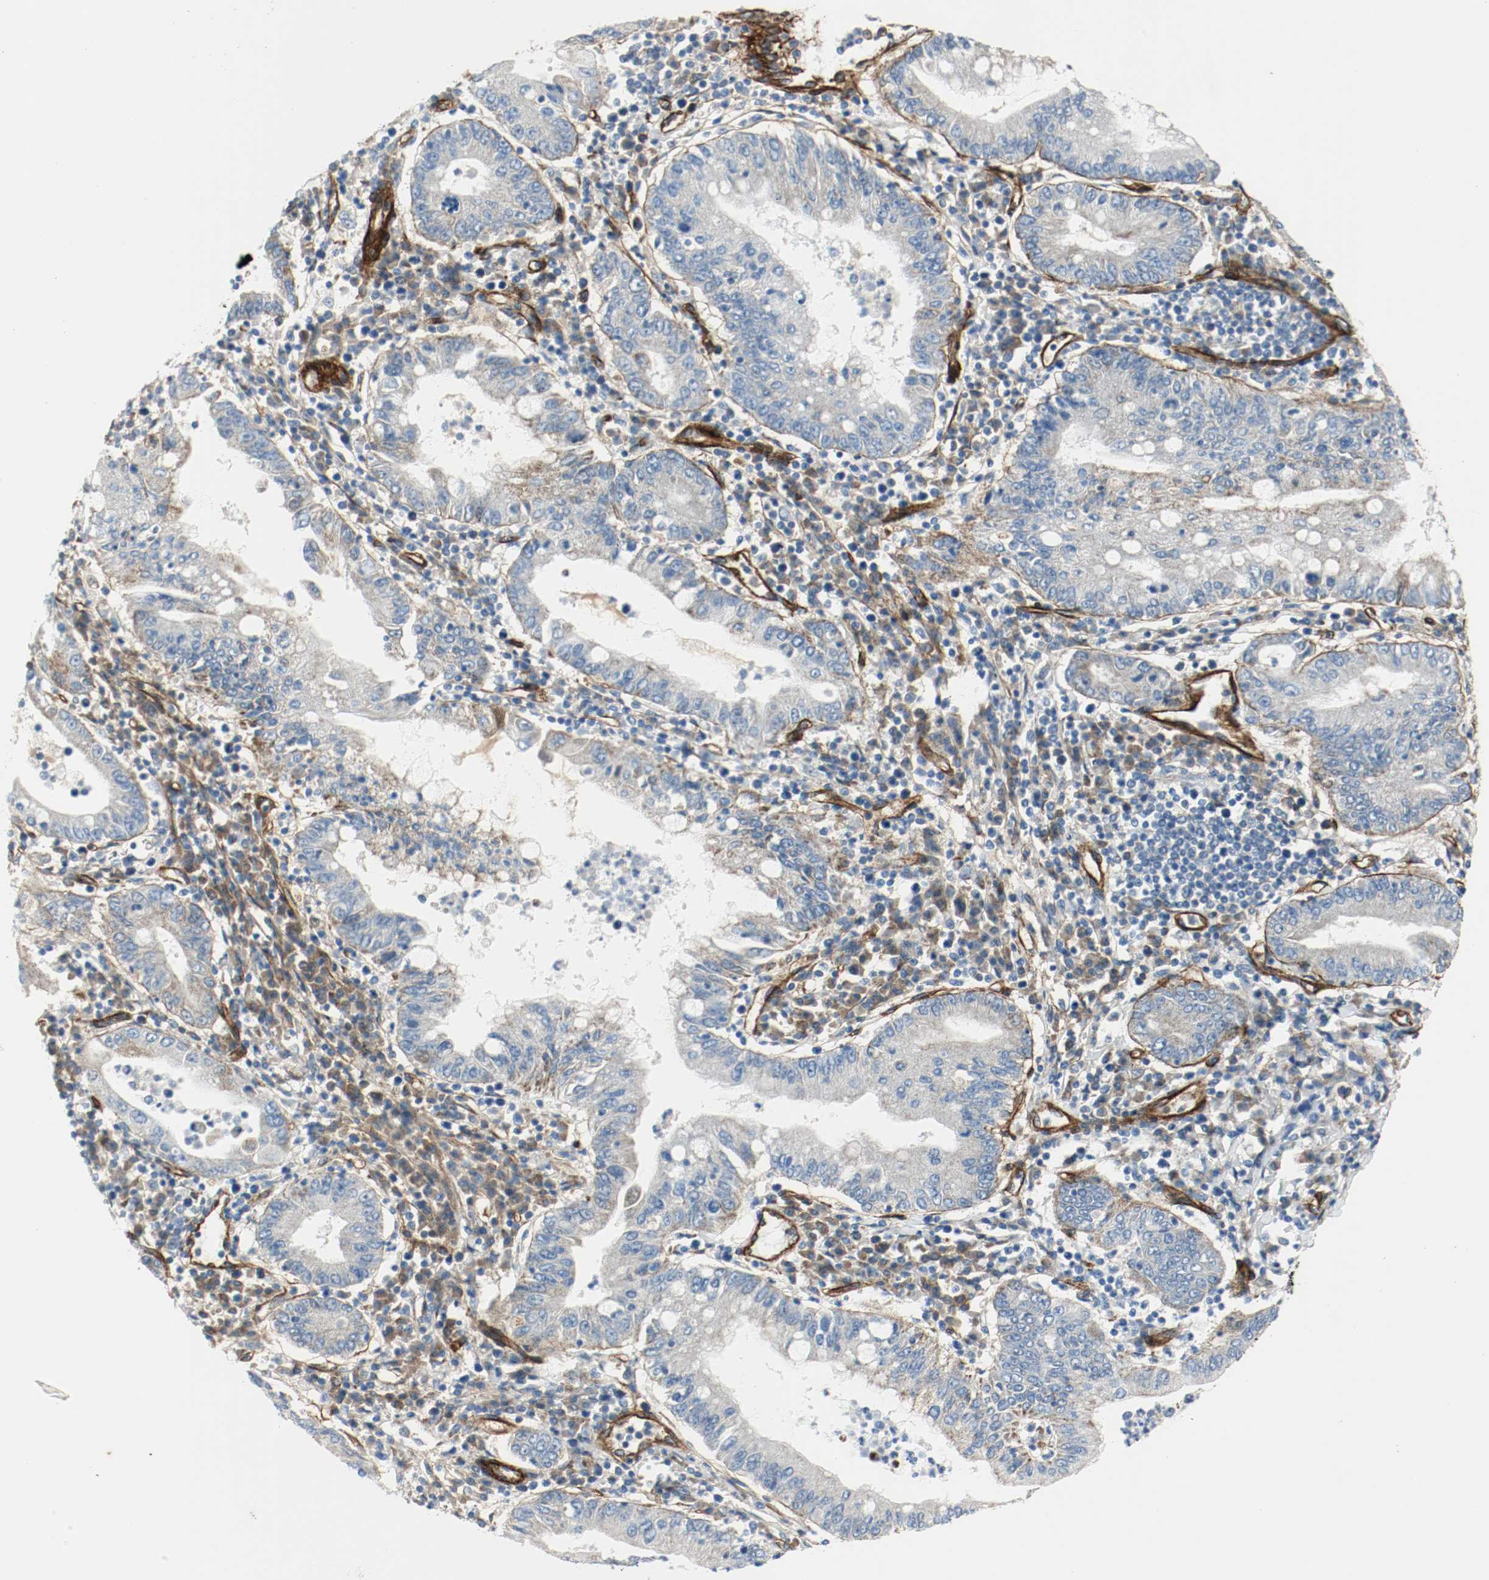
{"staining": {"intensity": "negative", "quantity": "none", "location": "none"}, "tissue": "stomach cancer", "cell_type": "Tumor cells", "image_type": "cancer", "snomed": [{"axis": "morphology", "description": "Normal tissue, NOS"}, {"axis": "morphology", "description": "Adenocarcinoma, NOS"}, {"axis": "topography", "description": "Esophagus"}, {"axis": "topography", "description": "Stomach, upper"}, {"axis": "topography", "description": "Peripheral nerve tissue"}], "caption": "A high-resolution photomicrograph shows immunohistochemistry (IHC) staining of adenocarcinoma (stomach), which displays no significant expression in tumor cells.", "gene": "LAMB1", "patient": {"sex": "male", "age": 62}}